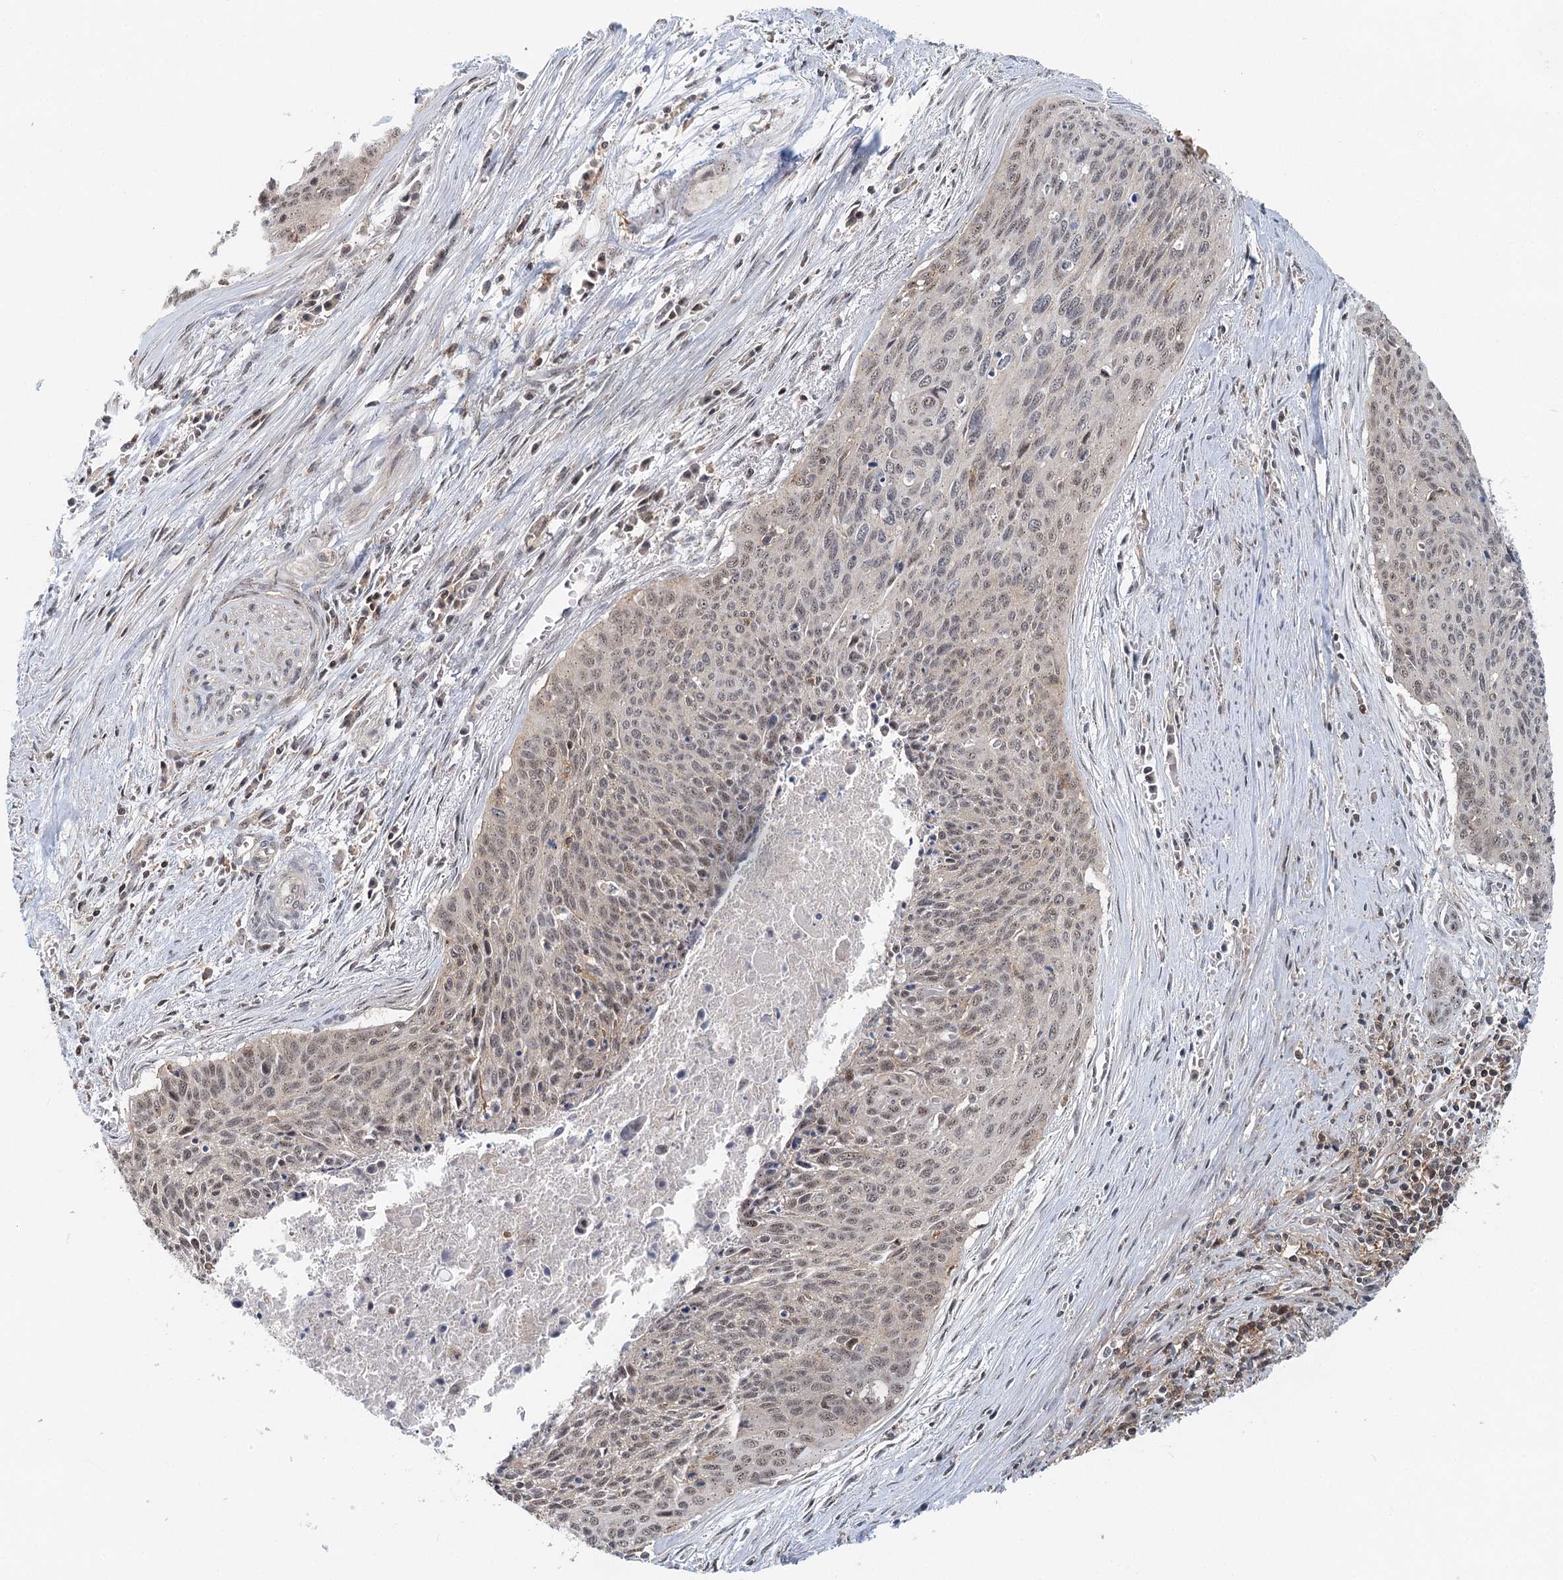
{"staining": {"intensity": "weak", "quantity": "25%-75%", "location": "nuclear"}, "tissue": "cervical cancer", "cell_type": "Tumor cells", "image_type": "cancer", "snomed": [{"axis": "morphology", "description": "Squamous cell carcinoma, NOS"}, {"axis": "topography", "description": "Cervix"}], "caption": "Immunohistochemistry (DAB) staining of human cervical cancer shows weak nuclear protein expression in approximately 25%-75% of tumor cells.", "gene": "CDC42SE2", "patient": {"sex": "female", "age": 55}}